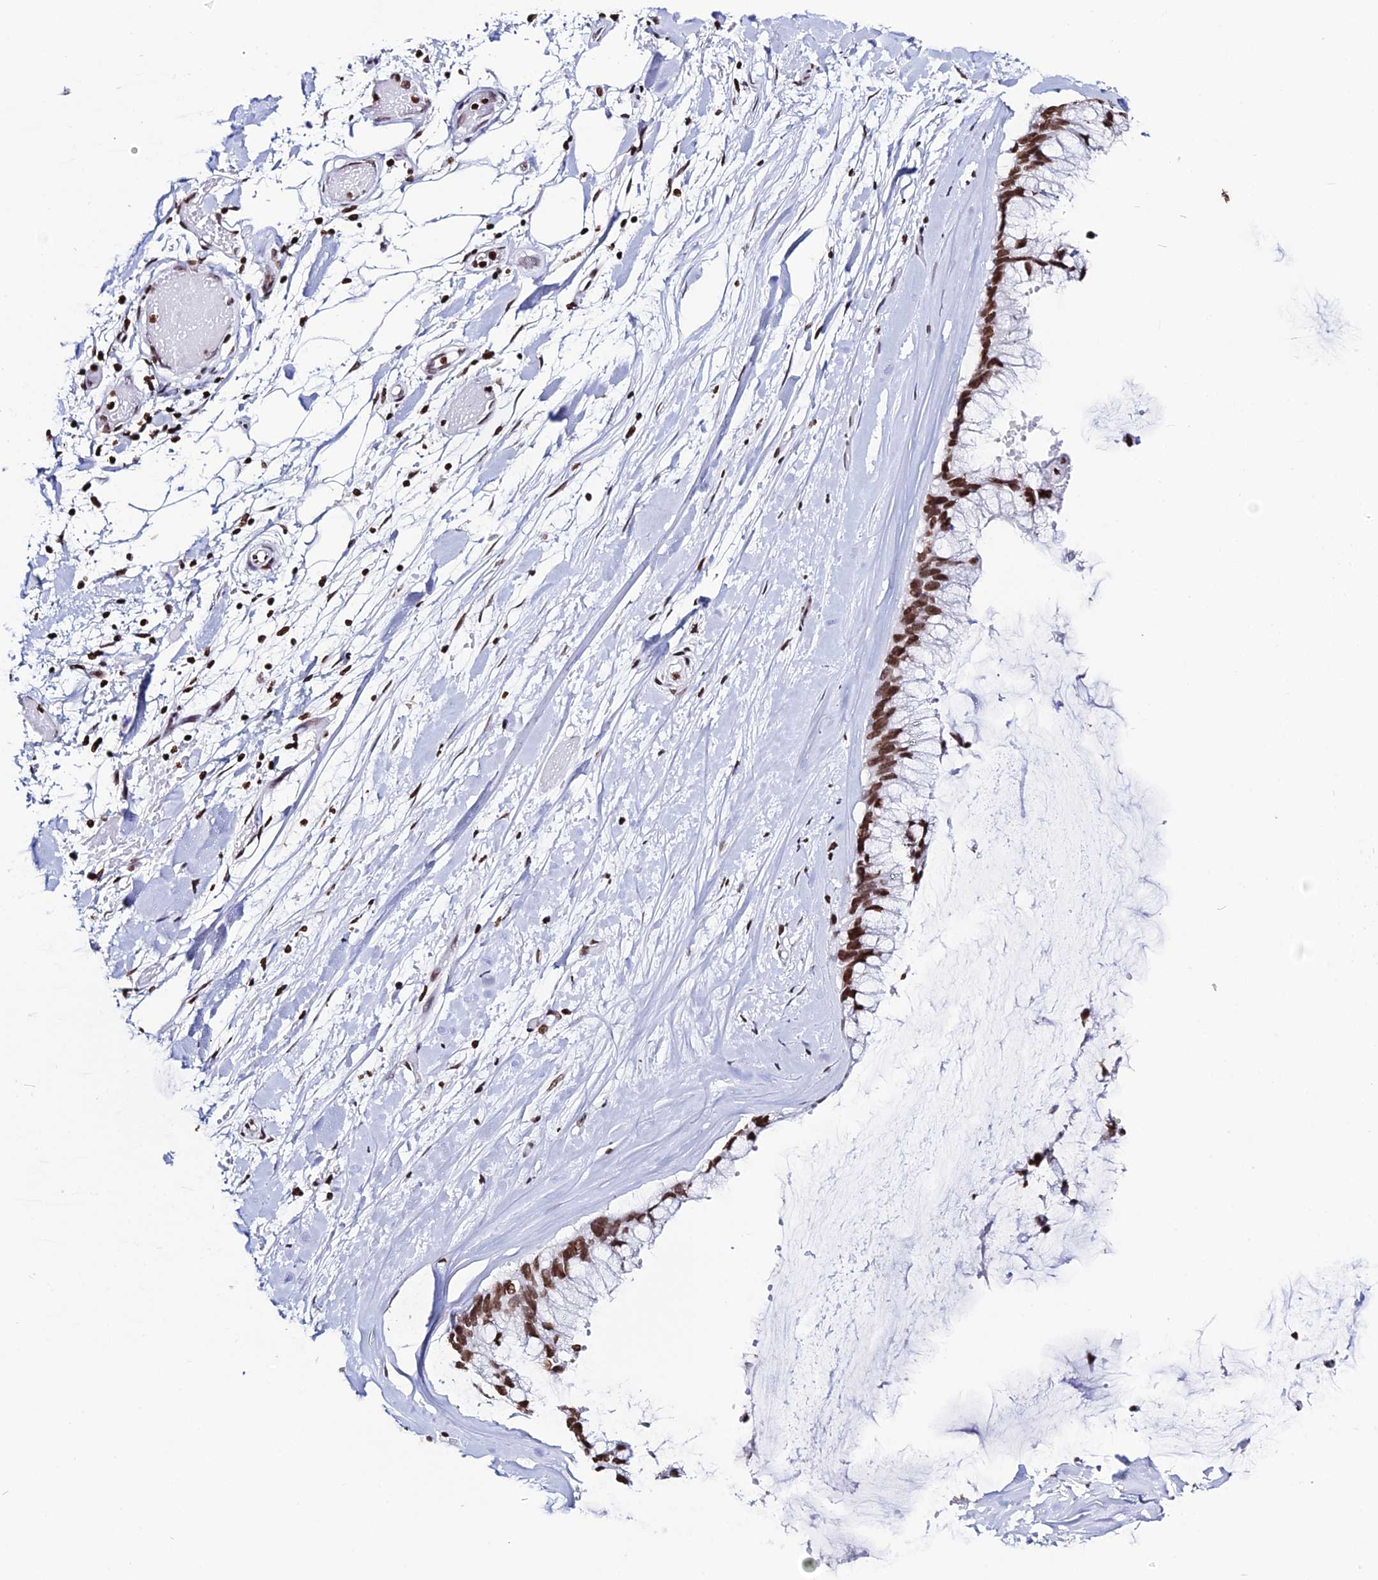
{"staining": {"intensity": "strong", "quantity": ">75%", "location": "nuclear"}, "tissue": "ovarian cancer", "cell_type": "Tumor cells", "image_type": "cancer", "snomed": [{"axis": "morphology", "description": "Cystadenocarcinoma, mucinous, NOS"}, {"axis": "topography", "description": "Ovary"}], "caption": "Approximately >75% of tumor cells in human ovarian cancer (mucinous cystadenocarcinoma) show strong nuclear protein expression as visualized by brown immunohistochemical staining.", "gene": "MACROH2A2", "patient": {"sex": "female", "age": 39}}